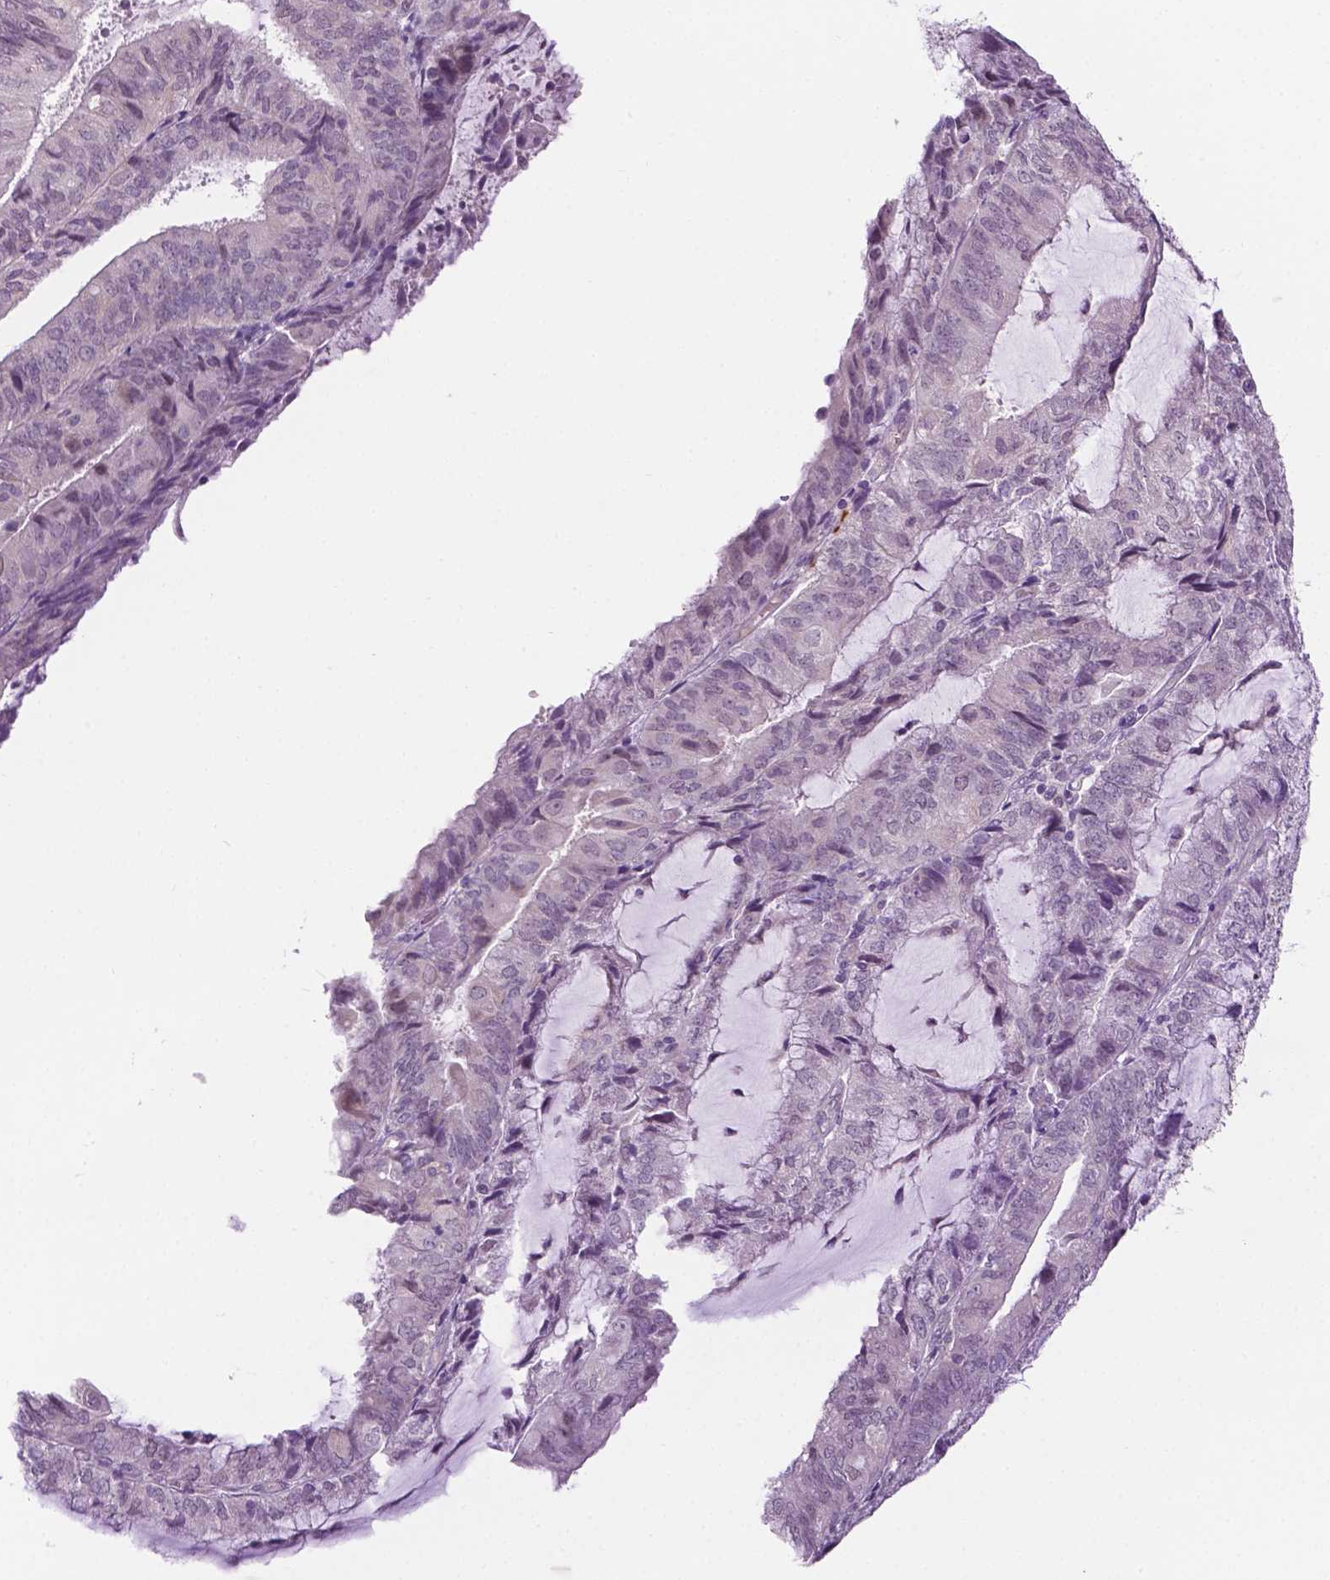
{"staining": {"intensity": "negative", "quantity": "none", "location": "none"}, "tissue": "endometrial cancer", "cell_type": "Tumor cells", "image_type": "cancer", "snomed": [{"axis": "morphology", "description": "Adenocarcinoma, NOS"}, {"axis": "topography", "description": "Endometrium"}], "caption": "This is a micrograph of immunohistochemistry (IHC) staining of endometrial adenocarcinoma, which shows no staining in tumor cells. (DAB (3,3'-diaminobenzidine) immunohistochemistry visualized using brightfield microscopy, high magnification).", "gene": "DENND4A", "patient": {"sex": "female", "age": 81}}